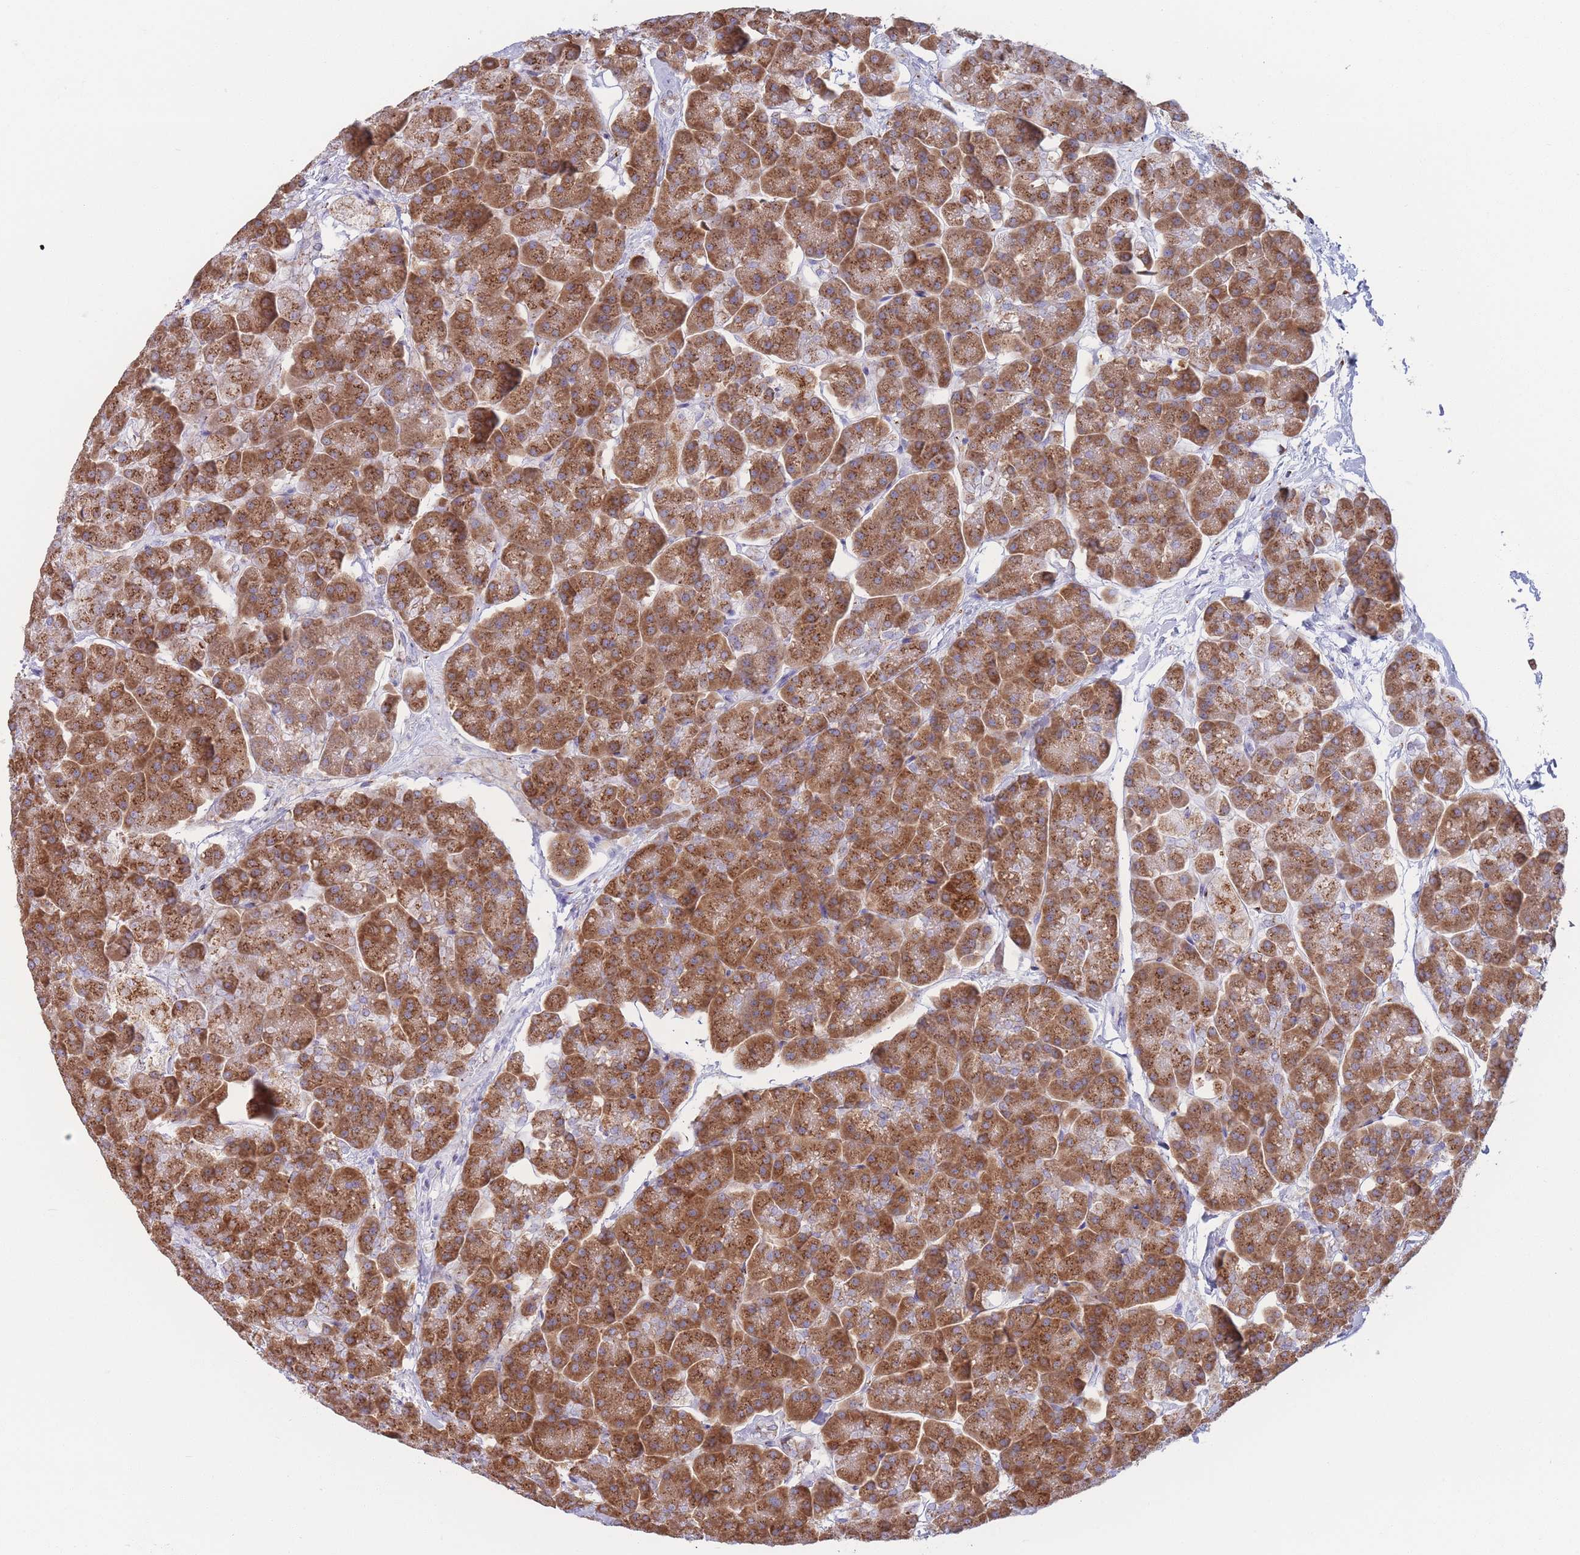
{"staining": {"intensity": "strong", "quantity": ">75%", "location": "cytoplasmic/membranous"}, "tissue": "pancreas", "cell_type": "Exocrine glandular cells", "image_type": "normal", "snomed": [{"axis": "morphology", "description": "Normal tissue, NOS"}, {"axis": "topography", "description": "Pancreas"}, {"axis": "topography", "description": "Peripheral nerve tissue"}], "caption": "Immunohistochemistry photomicrograph of benign pancreas stained for a protein (brown), which displays high levels of strong cytoplasmic/membranous expression in about >75% of exocrine glandular cells.", "gene": "MRPL30", "patient": {"sex": "male", "age": 54}}